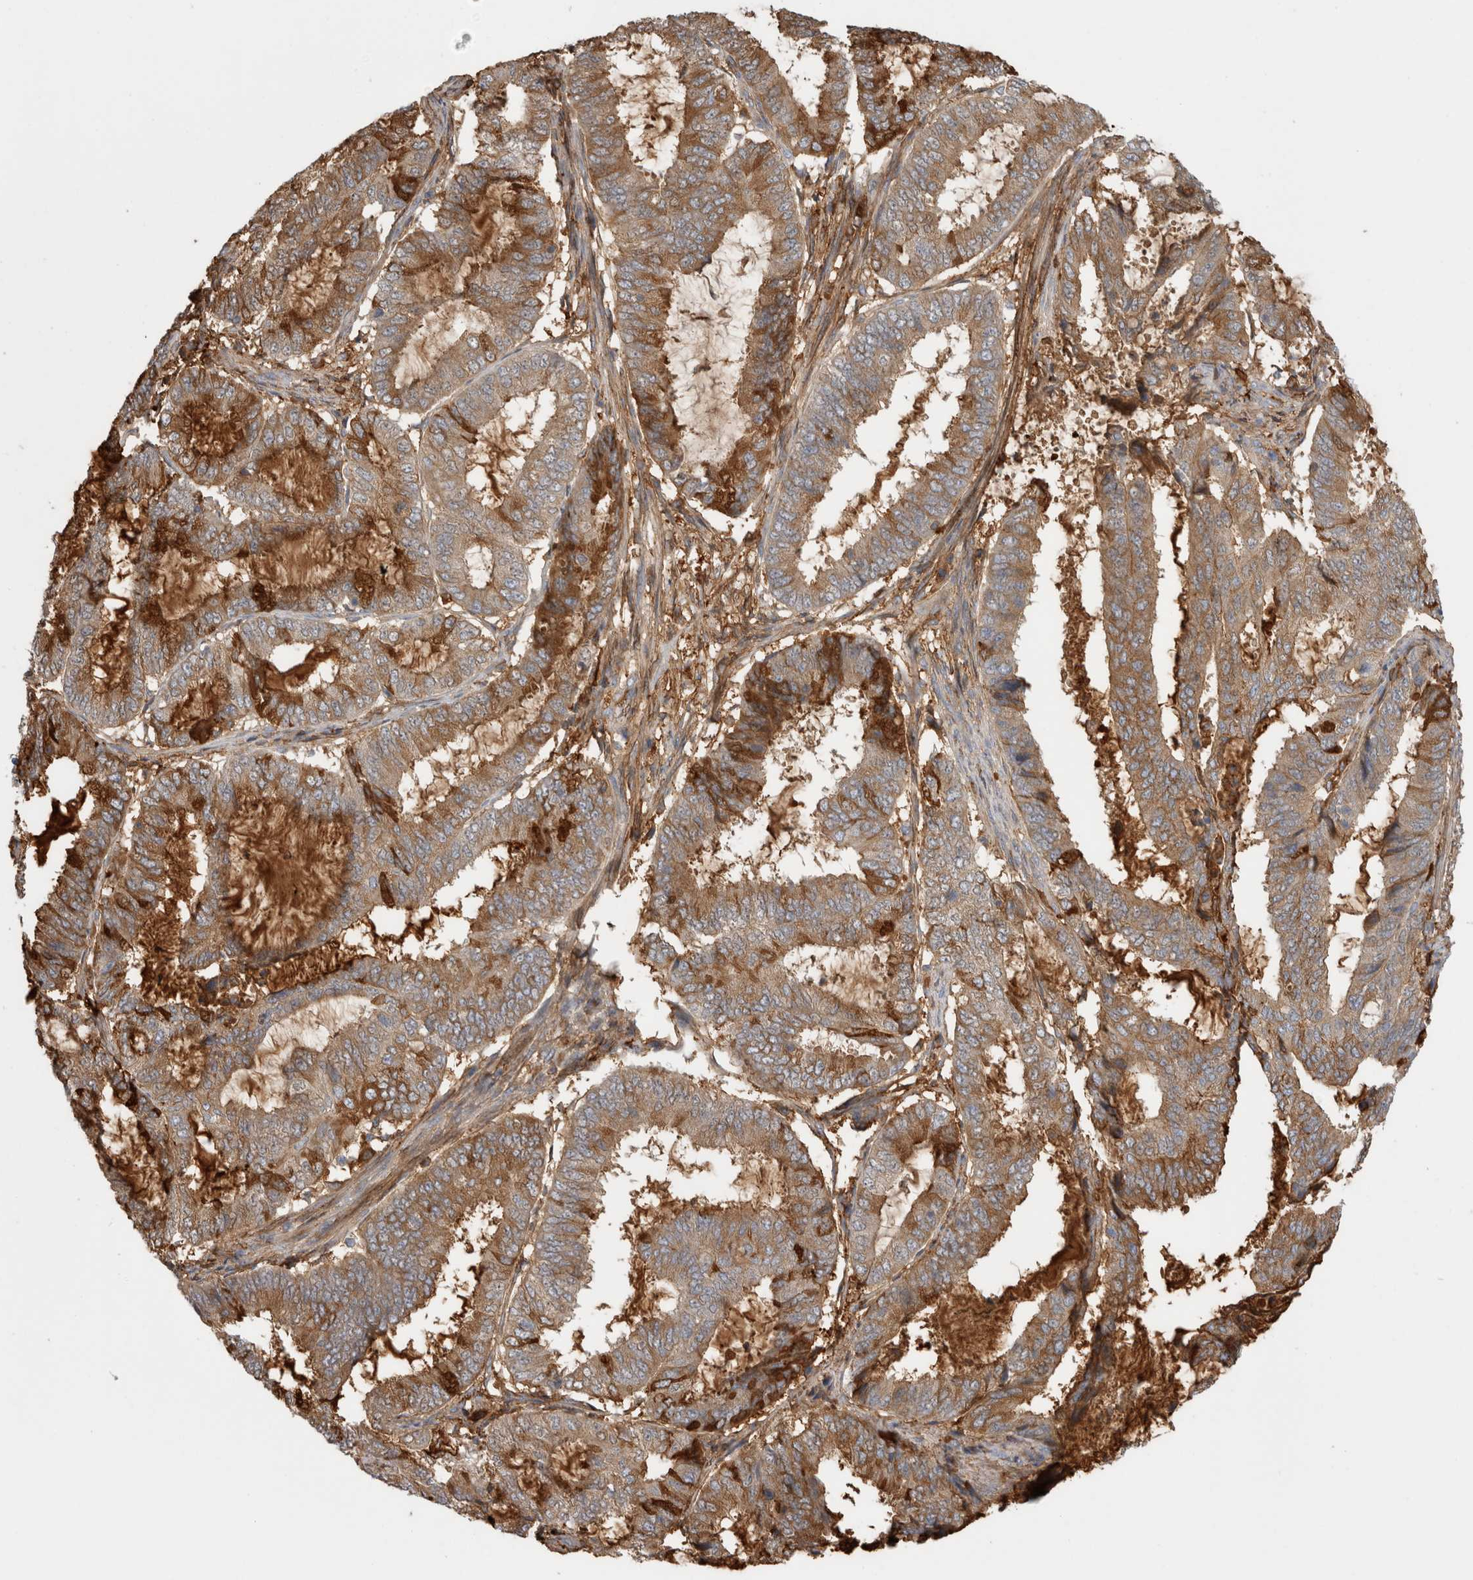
{"staining": {"intensity": "moderate", "quantity": ">75%", "location": "cytoplasmic/membranous"}, "tissue": "endometrial cancer", "cell_type": "Tumor cells", "image_type": "cancer", "snomed": [{"axis": "morphology", "description": "Adenocarcinoma, NOS"}, {"axis": "topography", "description": "Endometrium"}], "caption": "Immunohistochemistry (DAB (3,3'-diaminobenzidine)) staining of endometrial cancer (adenocarcinoma) shows moderate cytoplasmic/membranous protein positivity in approximately >75% of tumor cells.", "gene": "TBCE", "patient": {"sex": "female", "age": 51}}